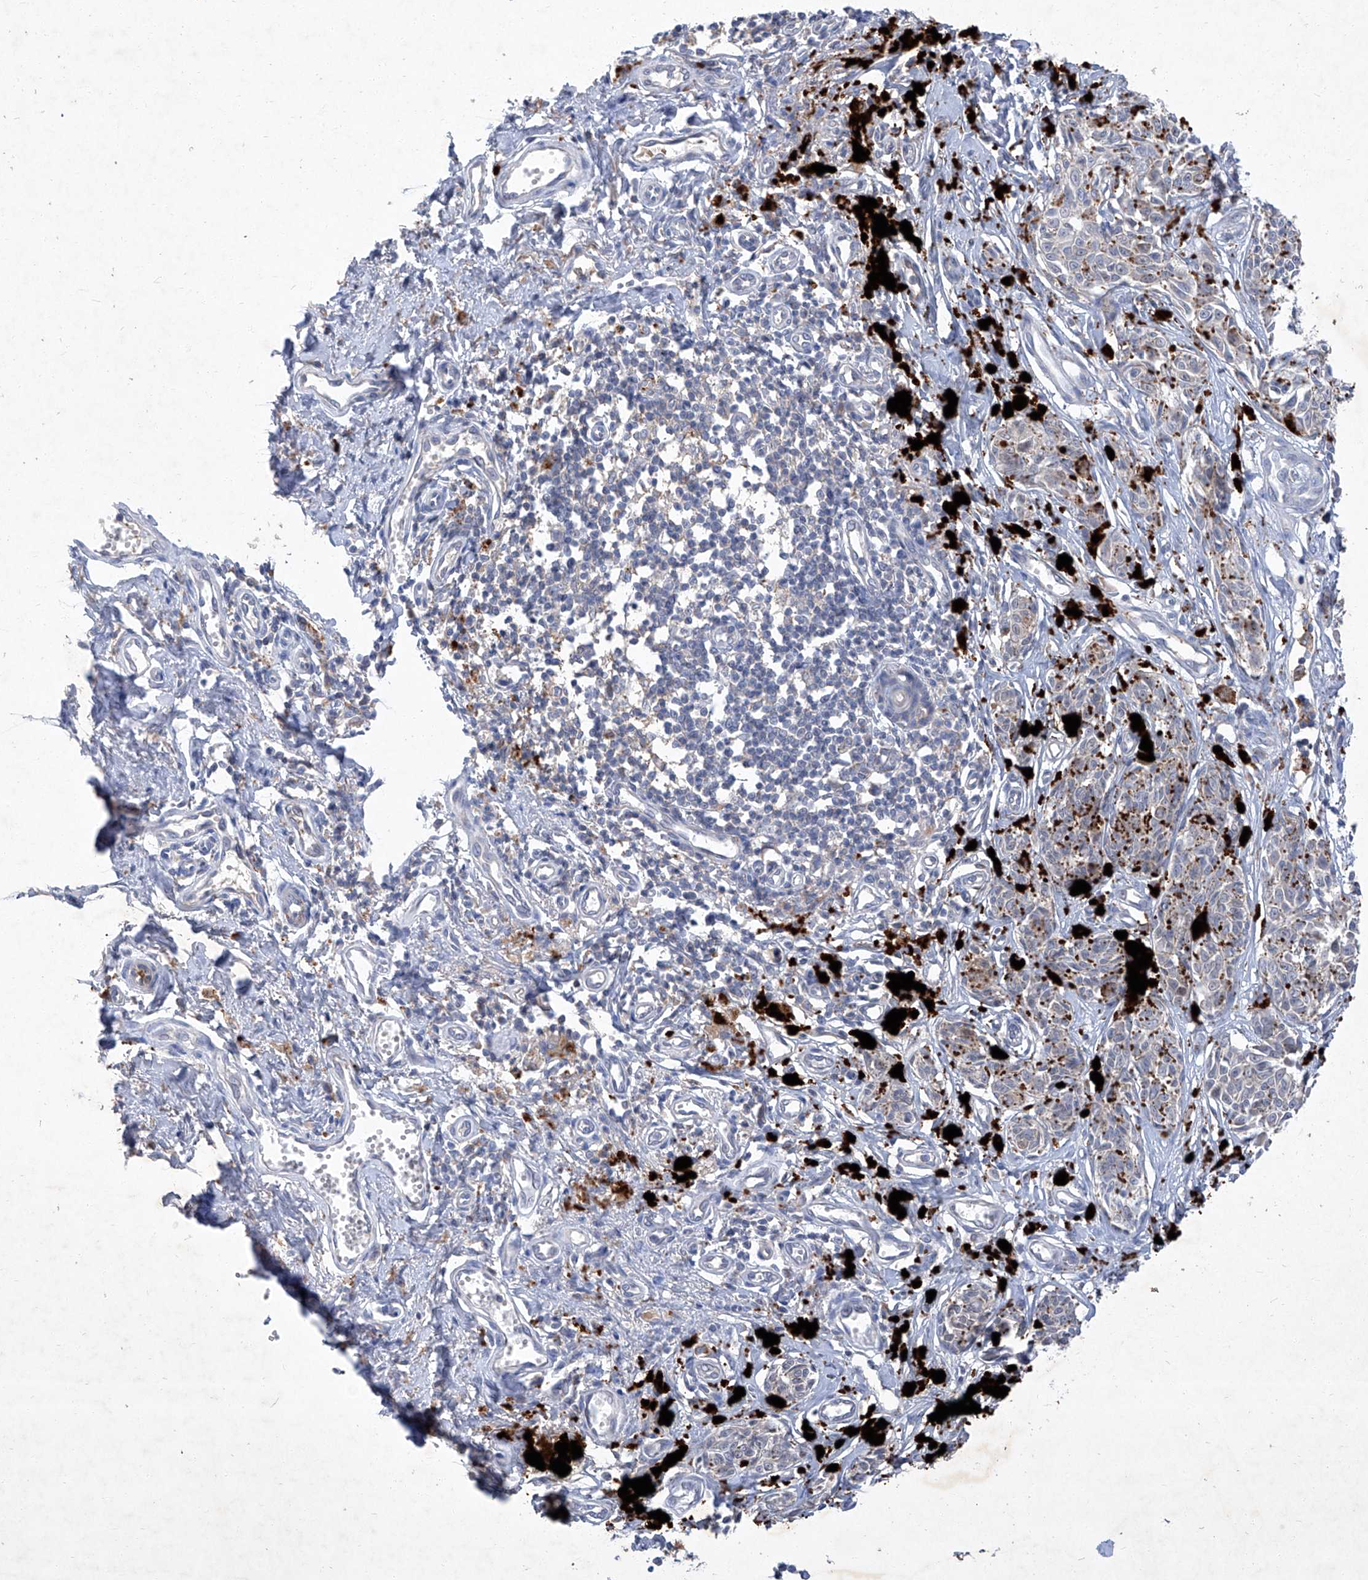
{"staining": {"intensity": "negative", "quantity": "none", "location": "none"}, "tissue": "melanoma", "cell_type": "Tumor cells", "image_type": "cancer", "snomed": [{"axis": "morphology", "description": "Malignant melanoma, NOS"}, {"axis": "topography", "description": "Skin"}], "caption": "IHC image of melanoma stained for a protein (brown), which reveals no positivity in tumor cells. Nuclei are stained in blue.", "gene": "SBK2", "patient": {"sex": "male", "age": 53}}